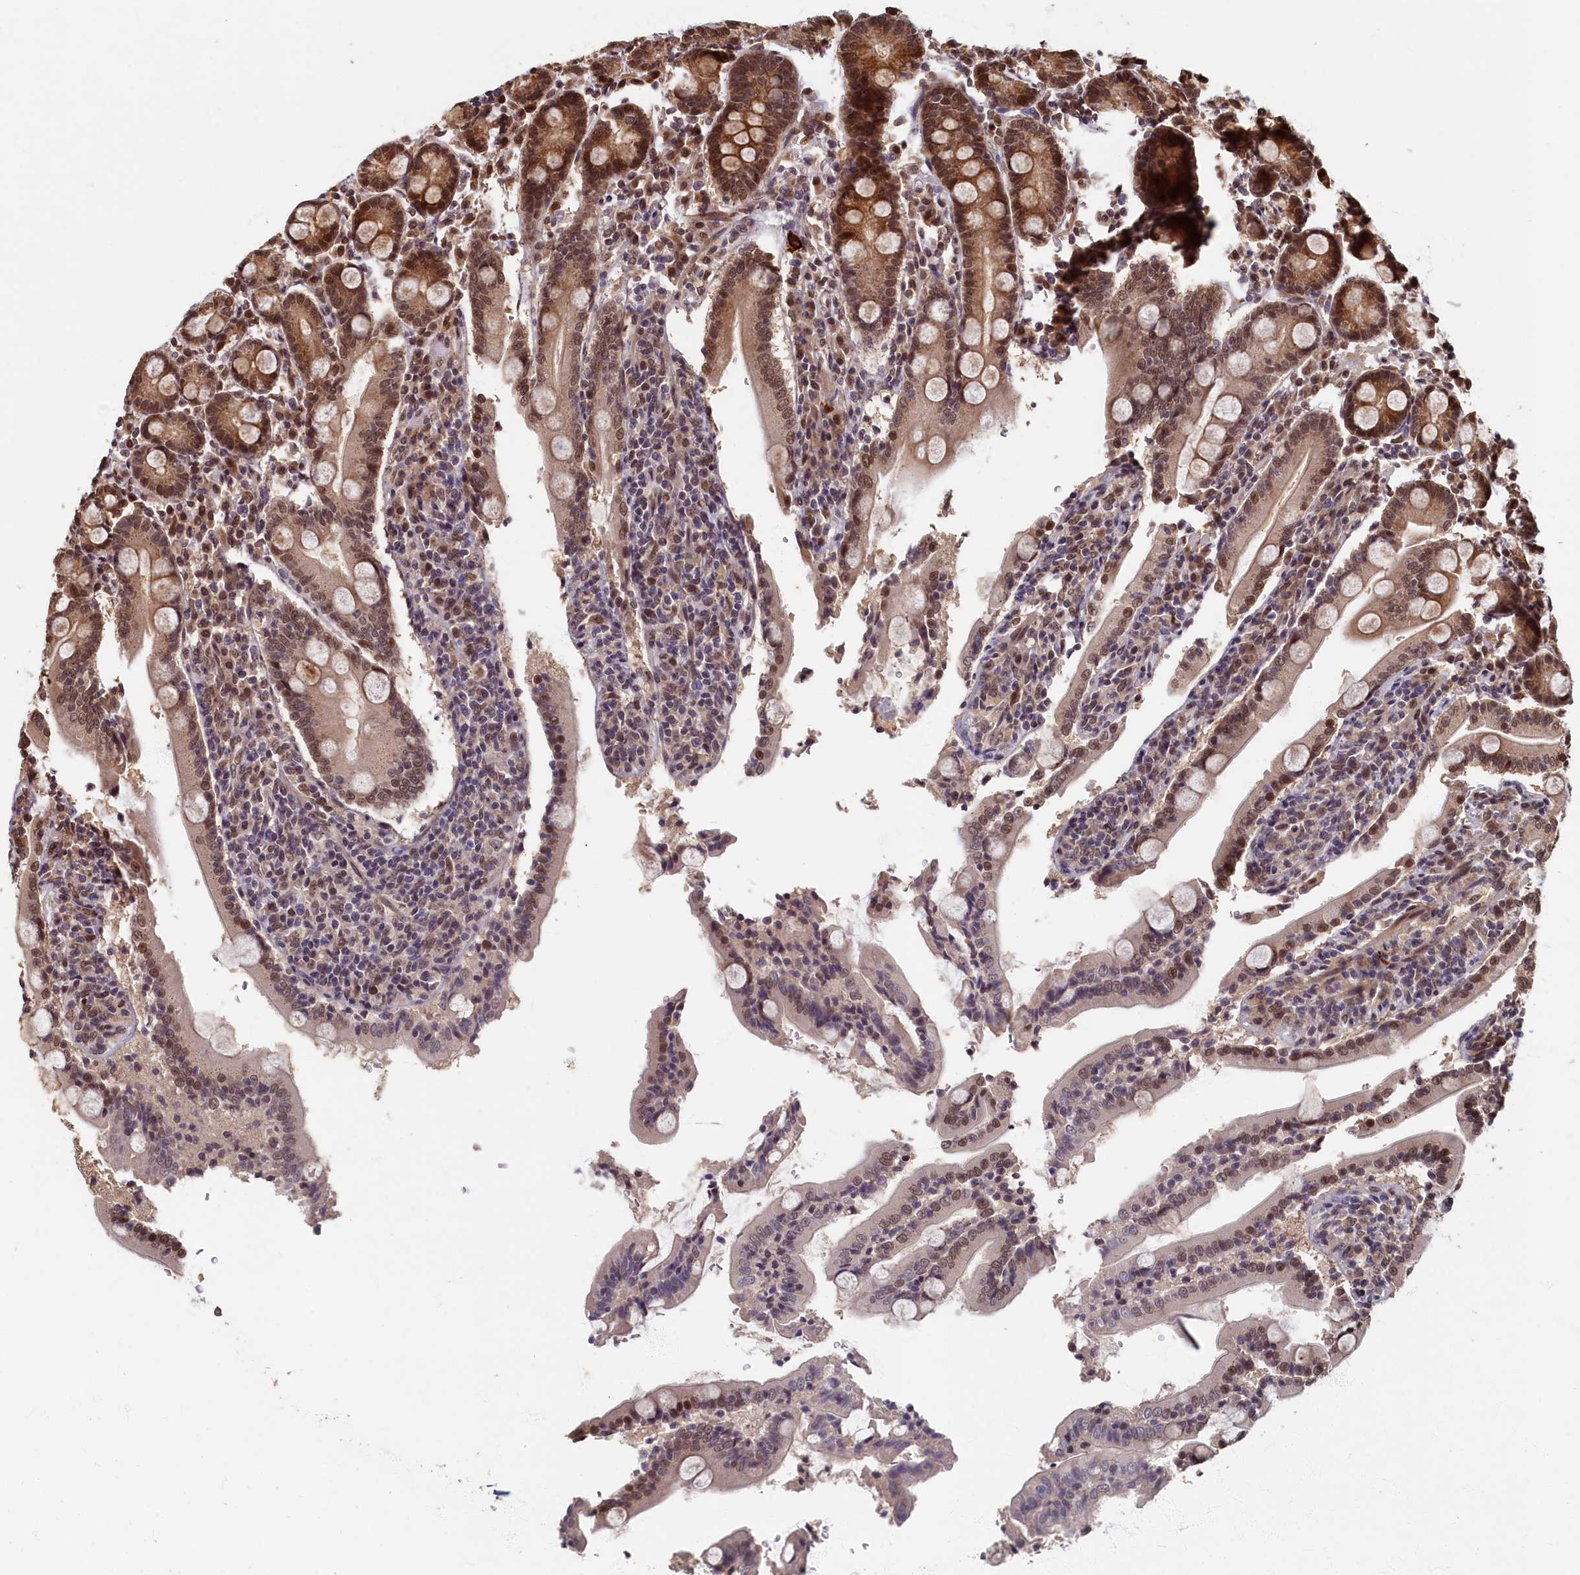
{"staining": {"intensity": "moderate", "quantity": ">75%", "location": "cytoplasmic/membranous,nuclear"}, "tissue": "duodenum", "cell_type": "Glandular cells", "image_type": "normal", "snomed": [{"axis": "morphology", "description": "Normal tissue, NOS"}, {"axis": "topography", "description": "Duodenum"}], "caption": "DAB (3,3'-diaminobenzidine) immunohistochemical staining of benign duodenum shows moderate cytoplasmic/membranous,nuclear protein staining in about >75% of glandular cells.", "gene": "CKAP2L", "patient": {"sex": "male", "age": 35}}